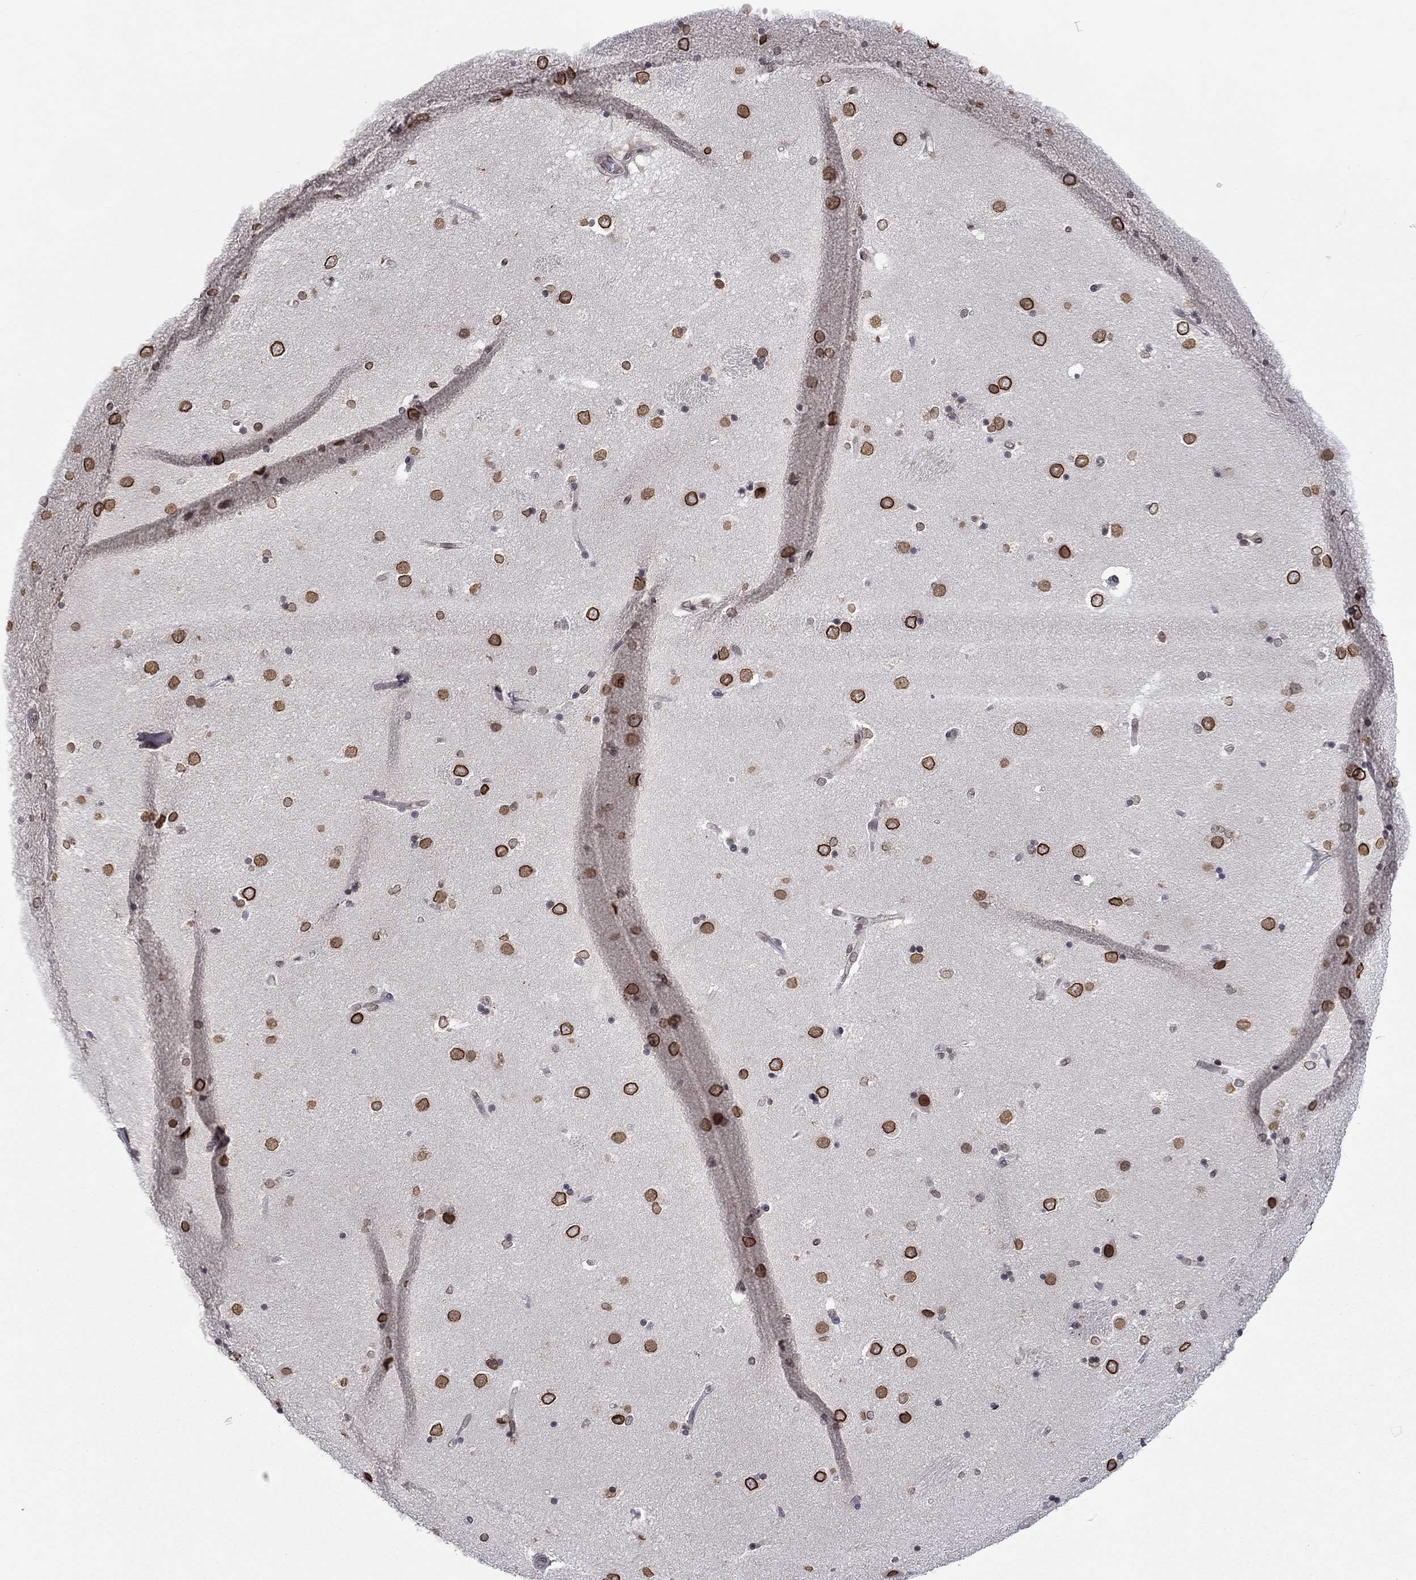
{"staining": {"intensity": "strong", "quantity": "<25%", "location": "nuclear"}, "tissue": "caudate", "cell_type": "Glial cells", "image_type": "normal", "snomed": [{"axis": "morphology", "description": "Normal tissue, NOS"}, {"axis": "topography", "description": "Lateral ventricle wall"}], "caption": "Brown immunohistochemical staining in benign human caudate displays strong nuclear positivity in approximately <25% of glial cells. (DAB = brown stain, brightfield microscopy at high magnification).", "gene": "CETN3", "patient": {"sex": "male", "age": 51}}